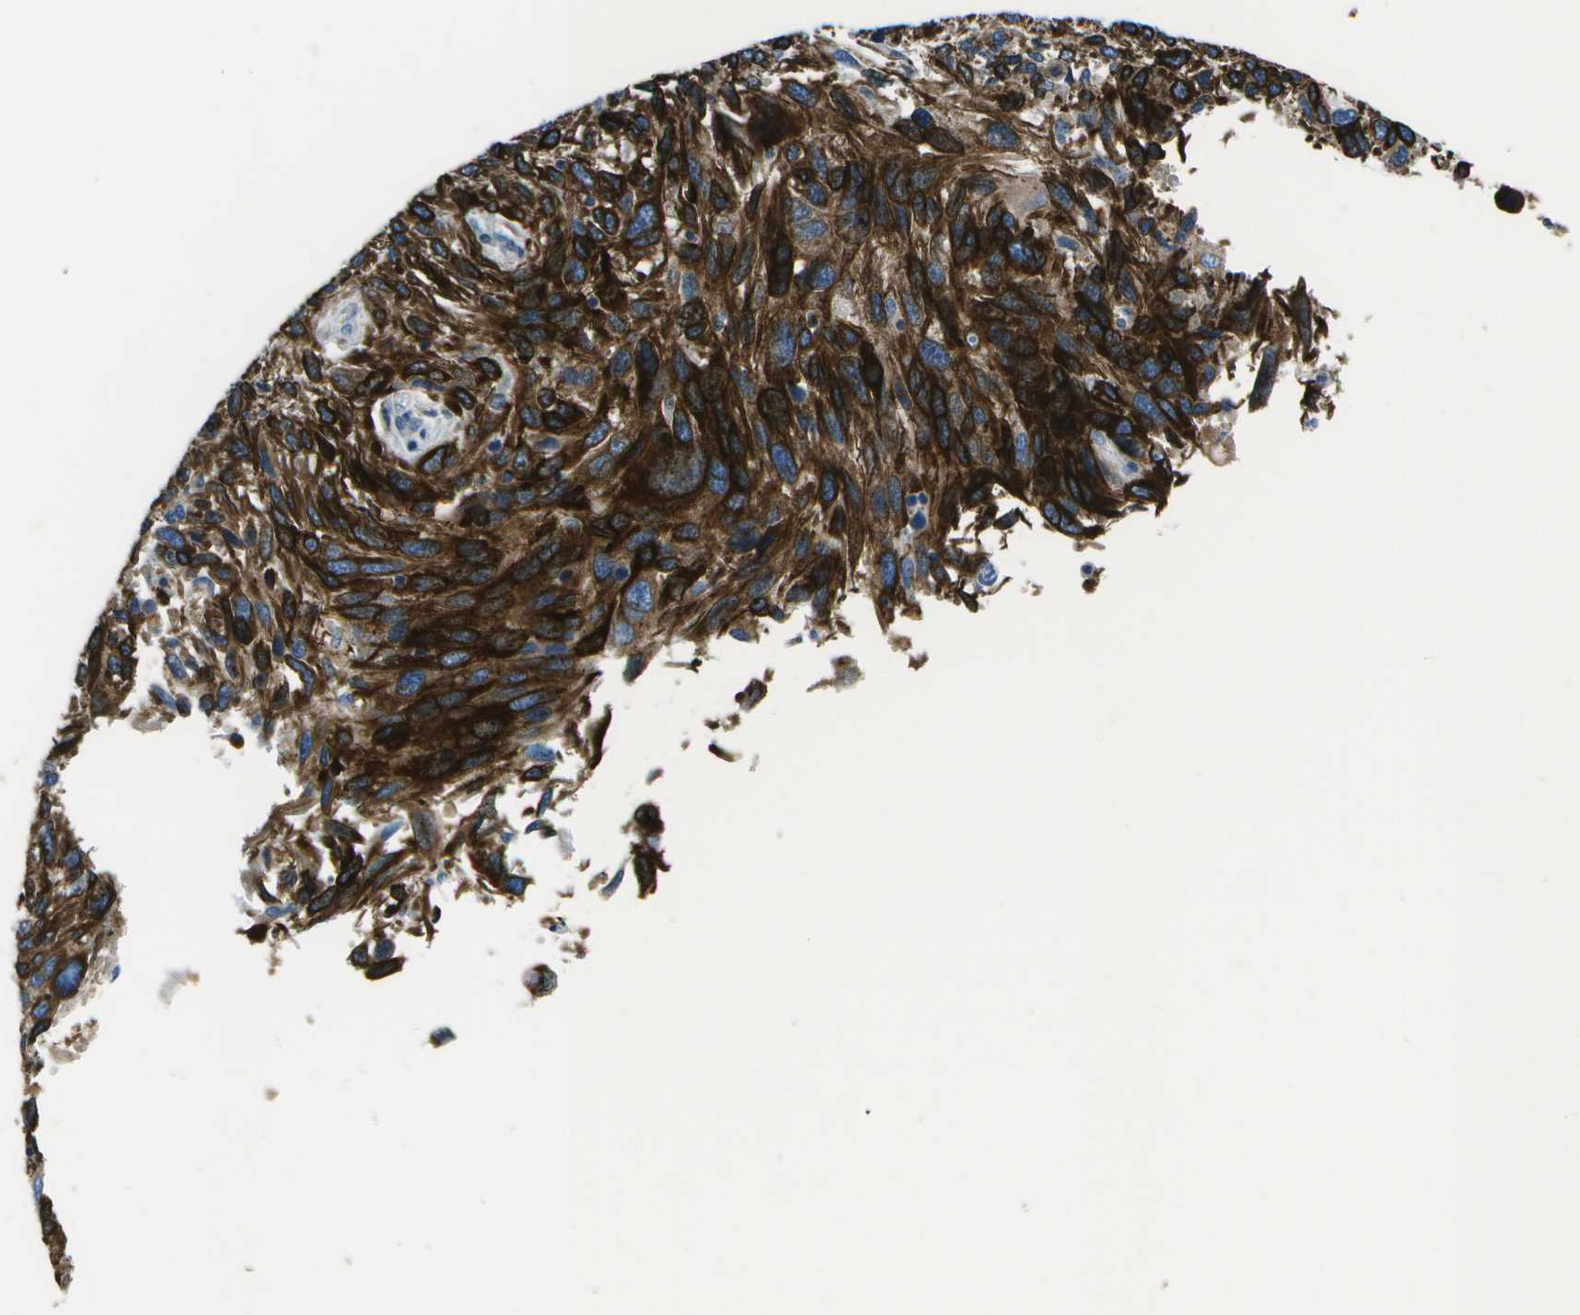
{"staining": {"intensity": "moderate", "quantity": ">75%", "location": "cytoplasmic/membranous"}, "tissue": "melanoma", "cell_type": "Tumor cells", "image_type": "cancer", "snomed": [{"axis": "morphology", "description": "Malignant melanoma, NOS"}, {"axis": "topography", "description": "Skin"}], "caption": "Immunohistochemical staining of human malignant melanoma displays moderate cytoplasmic/membranous protein positivity in about >75% of tumor cells.", "gene": "DCT", "patient": {"sex": "male", "age": 53}}